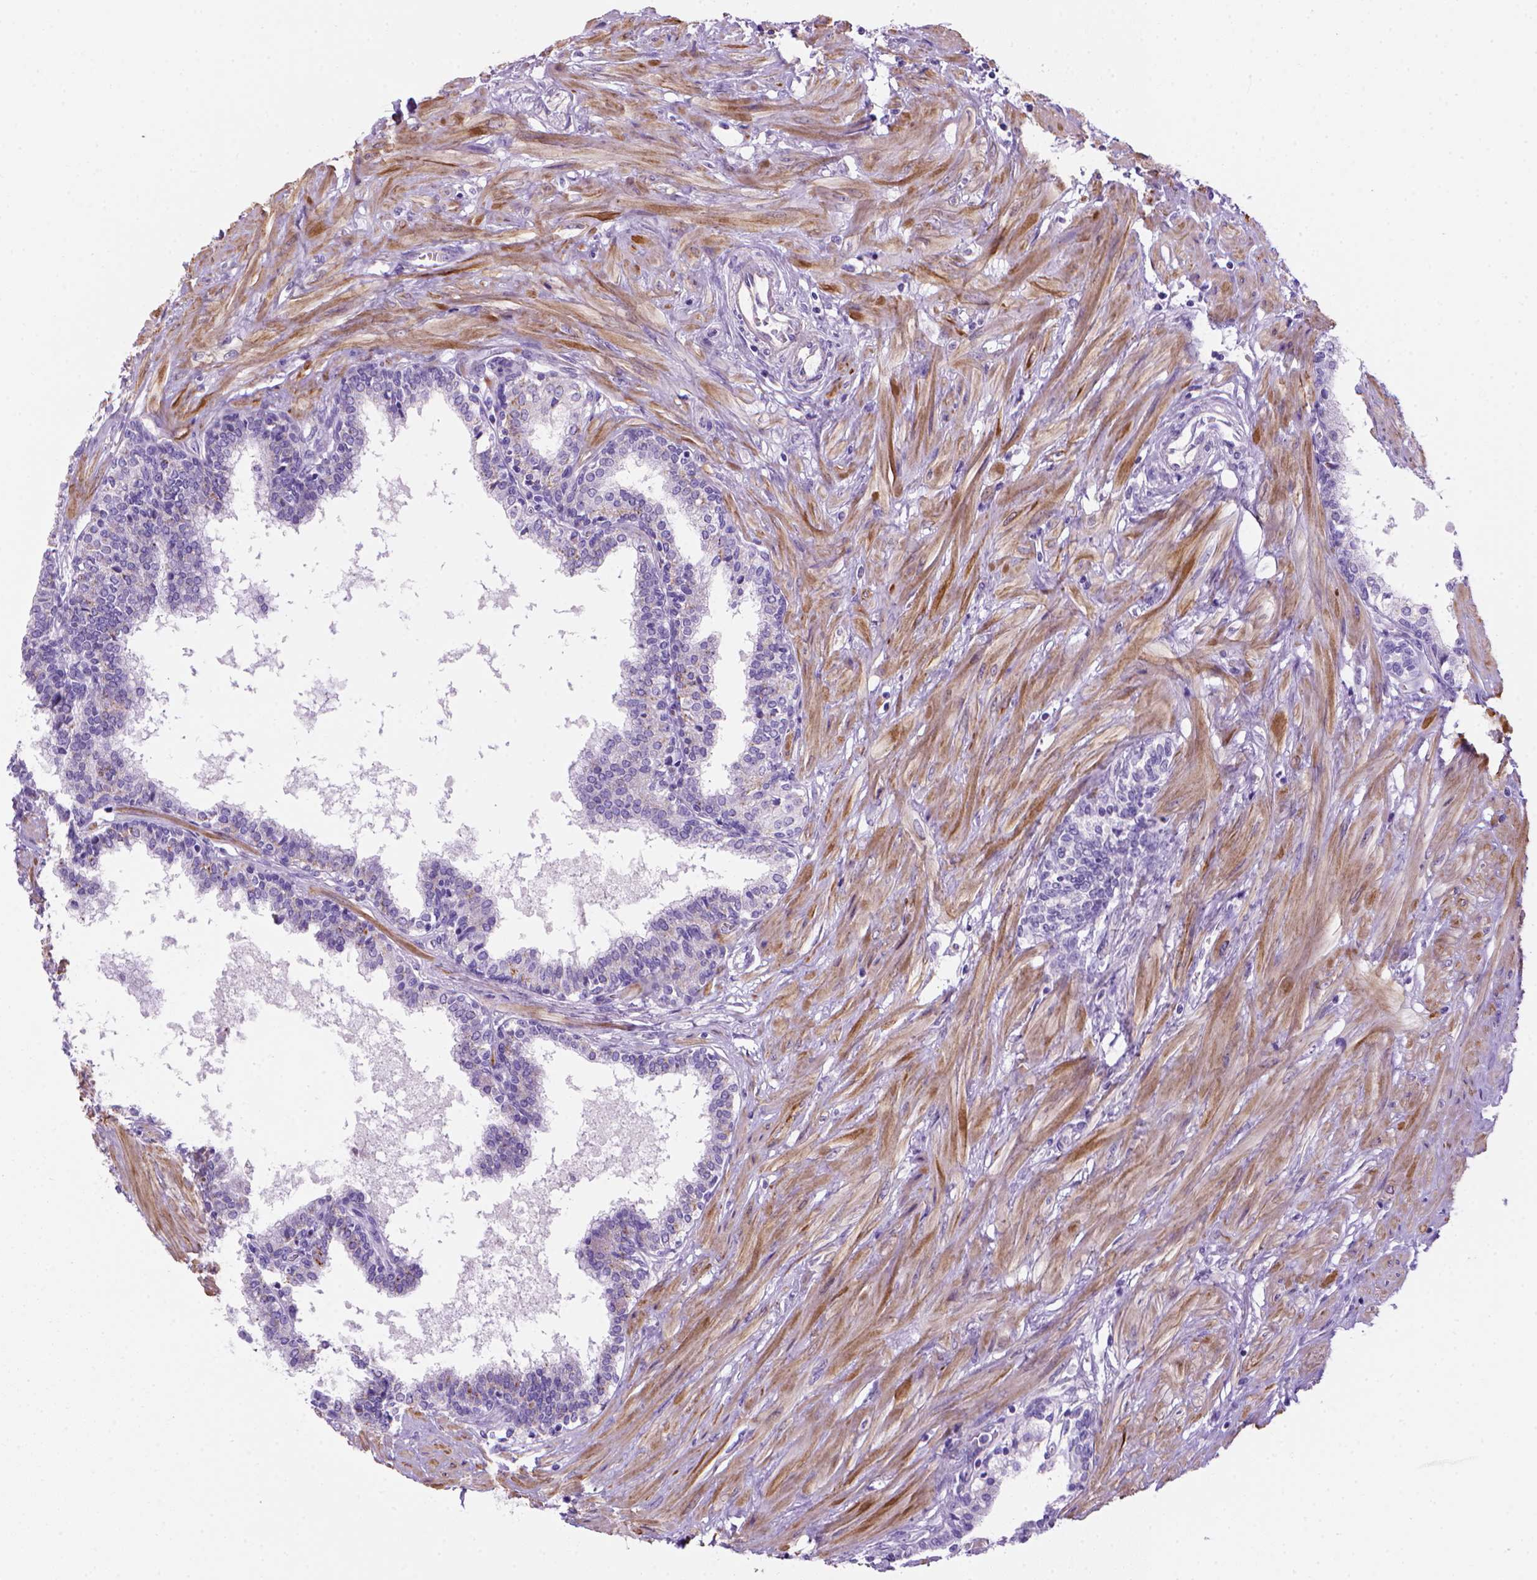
{"staining": {"intensity": "negative", "quantity": "none", "location": "none"}, "tissue": "prostate", "cell_type": "Glandular cells", "image_type": "normal", "snomed": [{"axis": "morphology", "description": "Normal tissue, NOS"}, {"axis": "topography", "description": "Prostate"}], "caption": "Protein analysis of unremarkable prostate reveals no significant expression in glandular cells. (DAB (3,3'-diaminobenzidine) immunohistochemistry (IHC) visualized using brightfield microscopy, high magnification).", "gene": "ARHGEF33", "patient": {"sex": "male", "age": 55}}